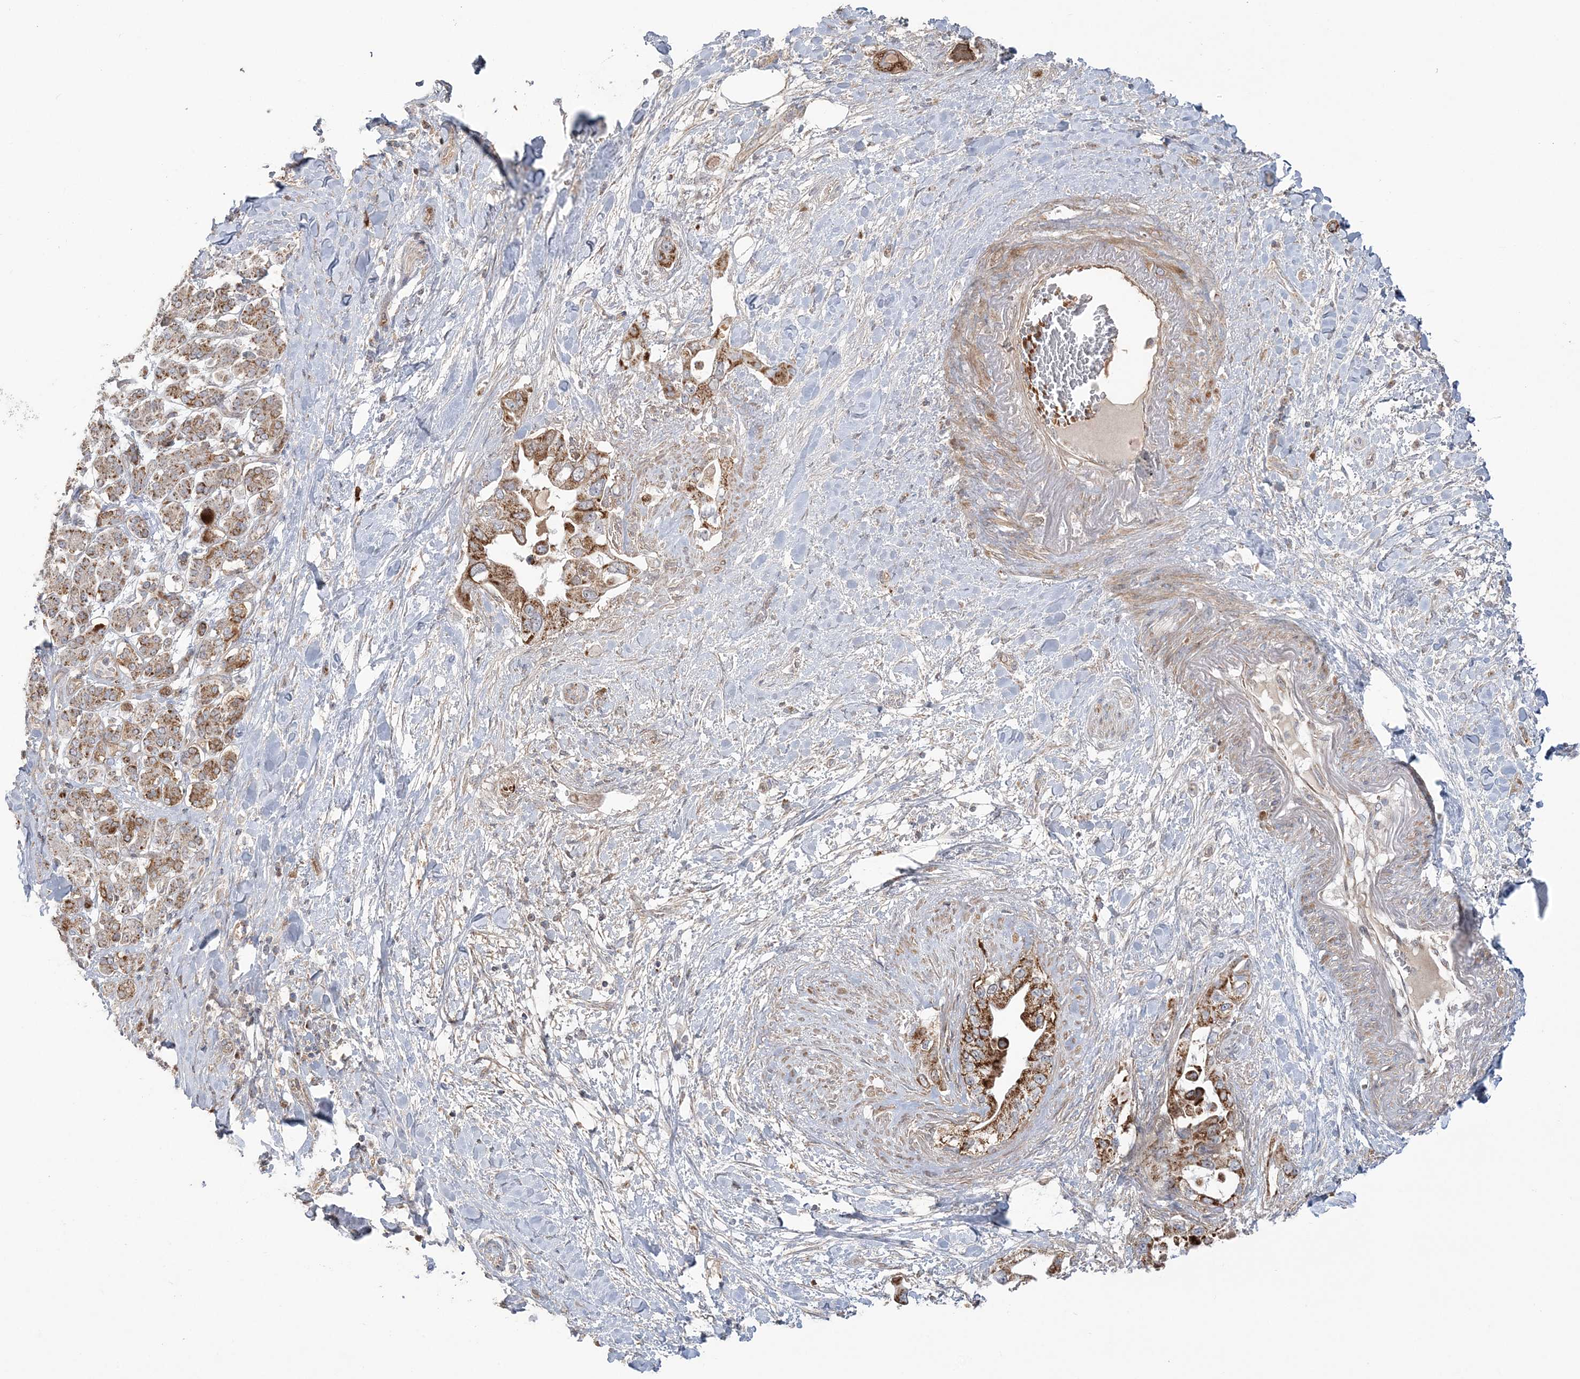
{"staining": {"intensity": "moderate", "quantity": ">75%", "location": "cytoplasmic/membranous"}, "tissue": "pancreatic cancer", "cell_type": "Tumor cells", "image_type": "cancer", "snomed": [{"axis": "morphology", "description": "Inflammation, NOS"}, {"axis": "morphology", "description": "Adenocarcinoma, NOS"}, {"axis": "topography", "description": "Pancreas"}], "caption": "The histopathology image exhibits a brown stain indicating the presence of a protein in the cytoplasmic/membranous of tumor cells in pancreatic cancer (adenocarcinoma). The staining was performed using DAB to visualize the protein expression in brown, while the nuclei were stained in blue with hematoxylin (Magnification: 20x).", "gene": "SCLT1", "patient": {"sex": "female", "age": 56}}